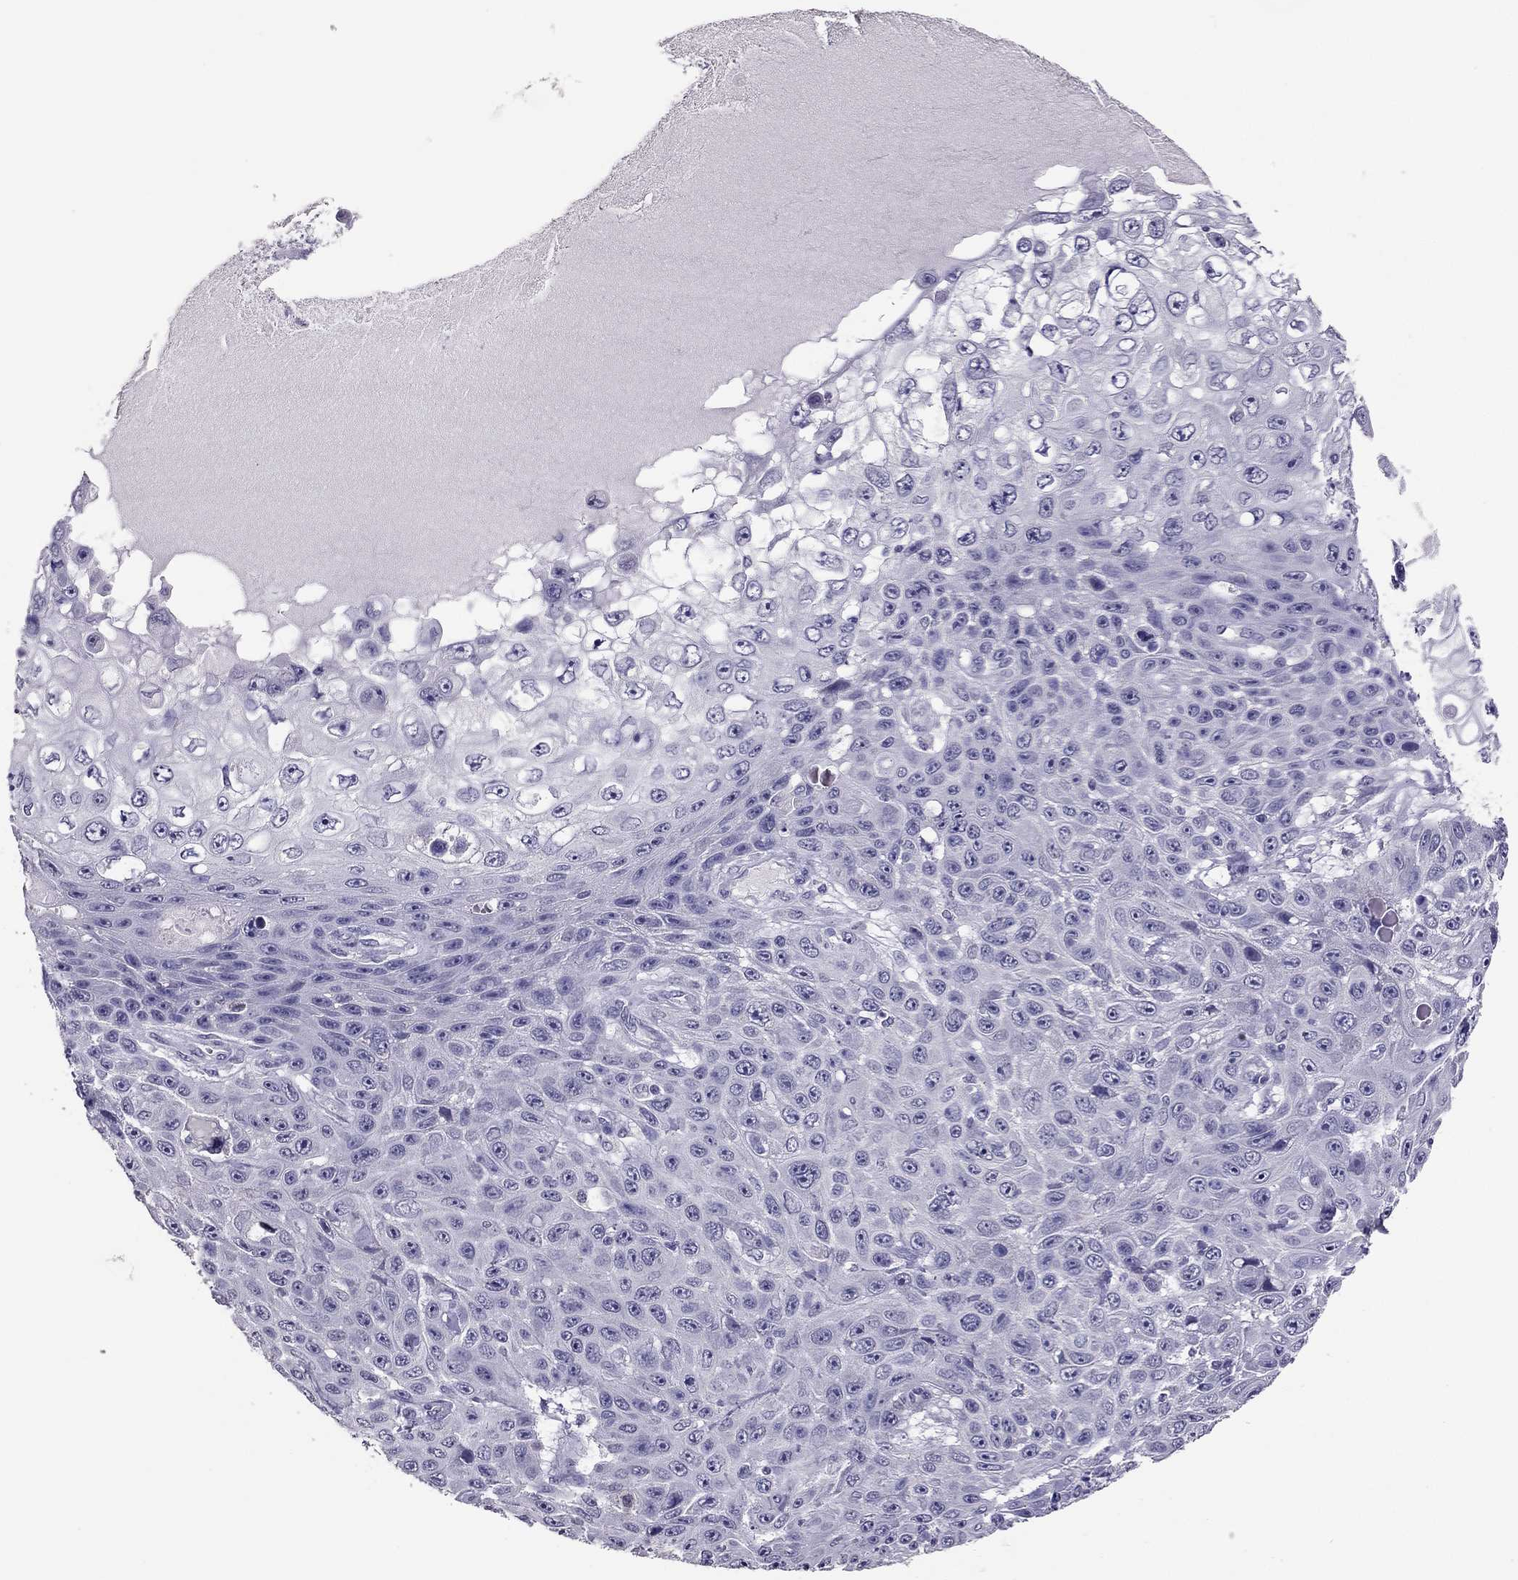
{"staining": {"intensity": "negative", "quantity": "none", "location": "none"}, "tissue": "skin cancer", "cell_type": "Tumor cells", "image_type": "cancer", "snomed": [{"axis": "morphology", "description": "Squamous cell carcinoma, NOS"}, {"axis": "topography", "description": "Skin"}], "caption": "High magnification brightfield microscopy of skin cancer stained with DAB (3,3'-diaminobenzidine) (brown) and counterstained with hematoxylin (blue): tumor cells show no significant positivity. (Stains: DAB immunohistochemistry with hematoxylin counter stain, Microscopy: brightfield microscopy at high magnification).", "gene": "RHO", "patient": {"sex": "male", "age": 82}}